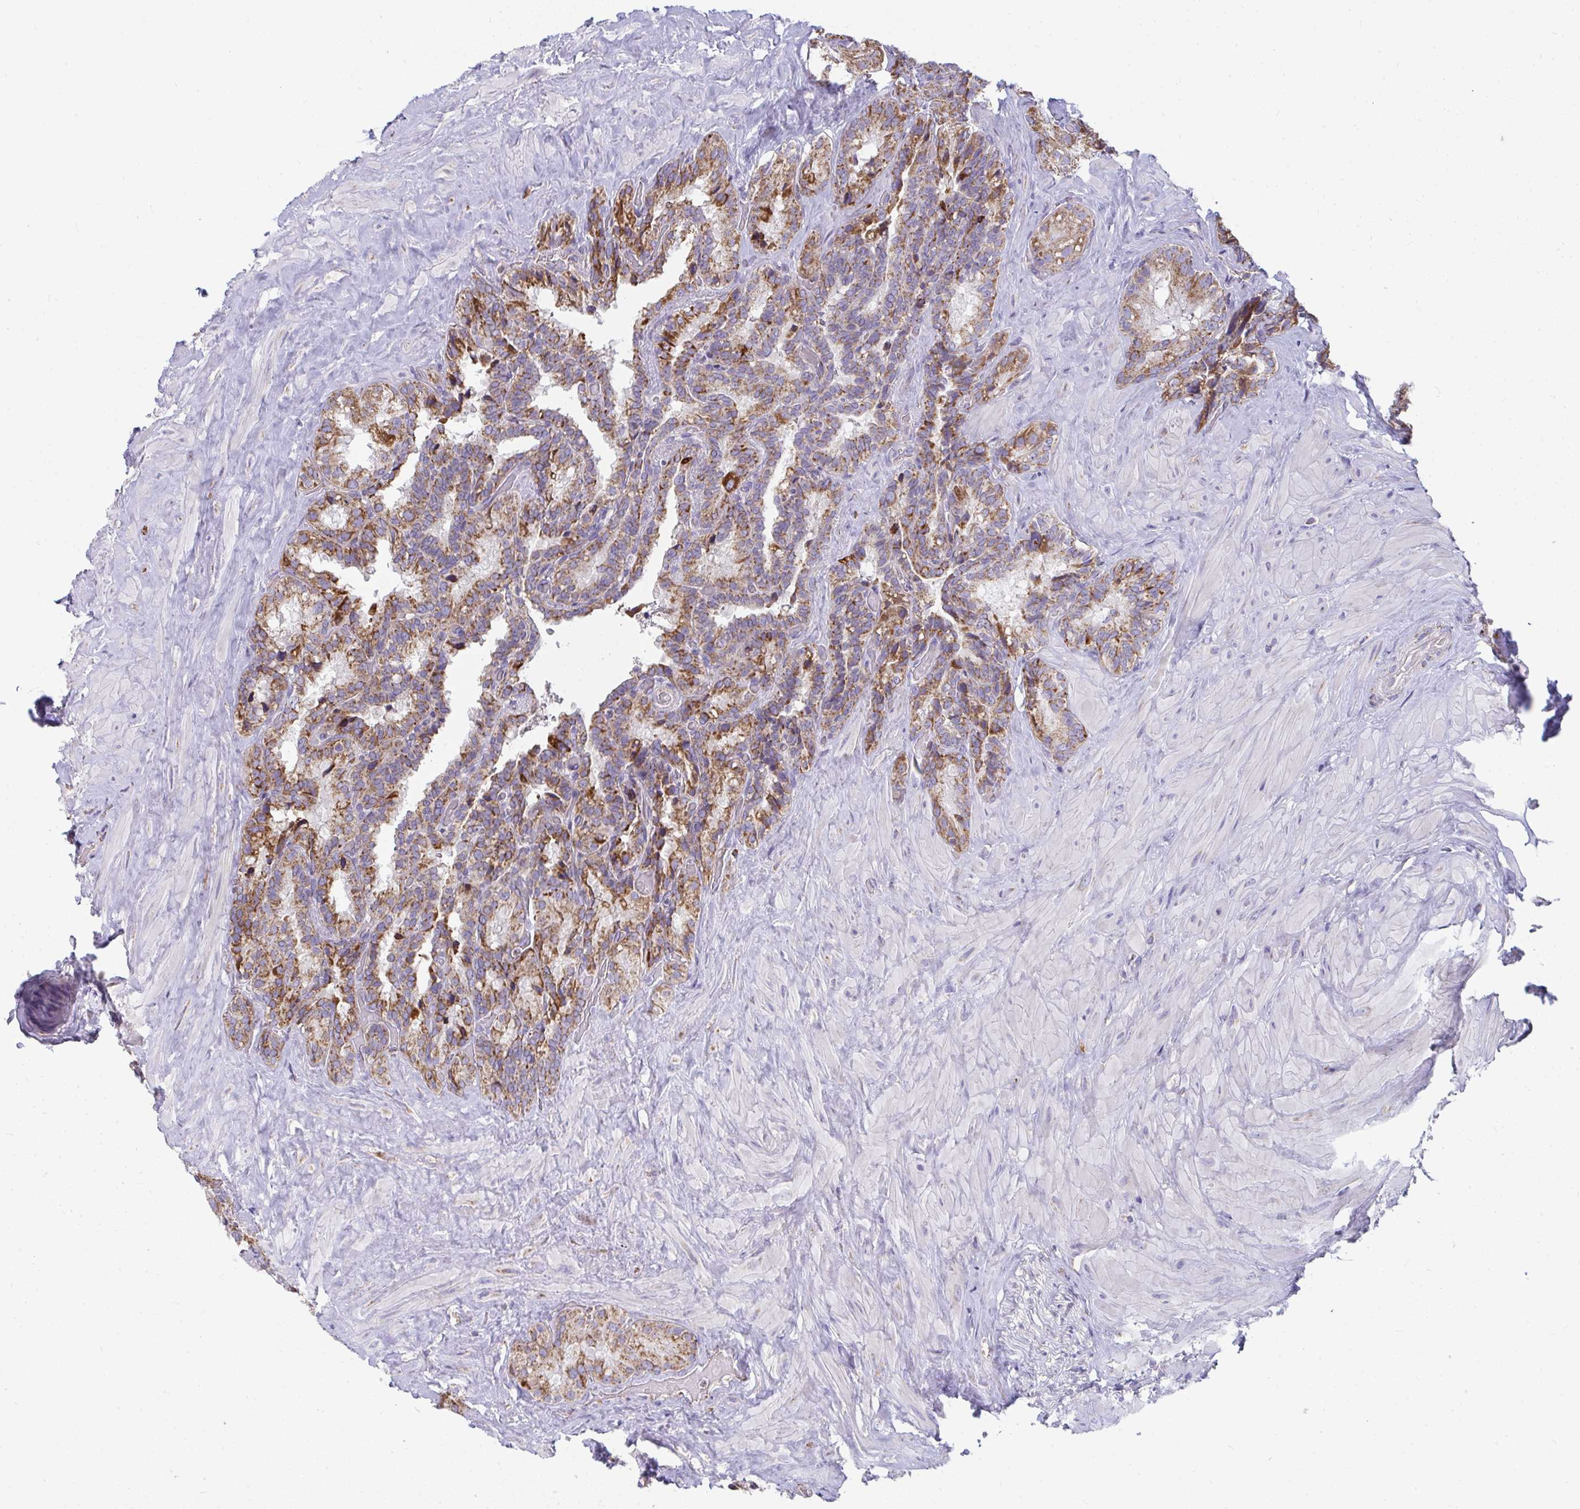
{"staining": {"intensity": "moderate", "quantity": ">75%", "location": "cytoplasmic/membranous"}, "tissue": "seminal vesicle", "cell_type": "Glandular cells", "image_type": "normal", "snomed": [{"axis": "morphology", "description": "Normal tissue, NOS"}, {"axis": "topography", "description": "Seminal veicle"}], "caption": "Seminal vesicle stained with DAB (3,3'-diaminobenzidine) immunohistochemistry (IHC) shows medium levels of moderate cytoplasmic/membranous staining in approximately >75% of glandular cells. (brown staining indicates protein expression, while blue staining denotes nuclei).", "gene": "FAHD1", "patient": {"sex": "male", "age": 60}}